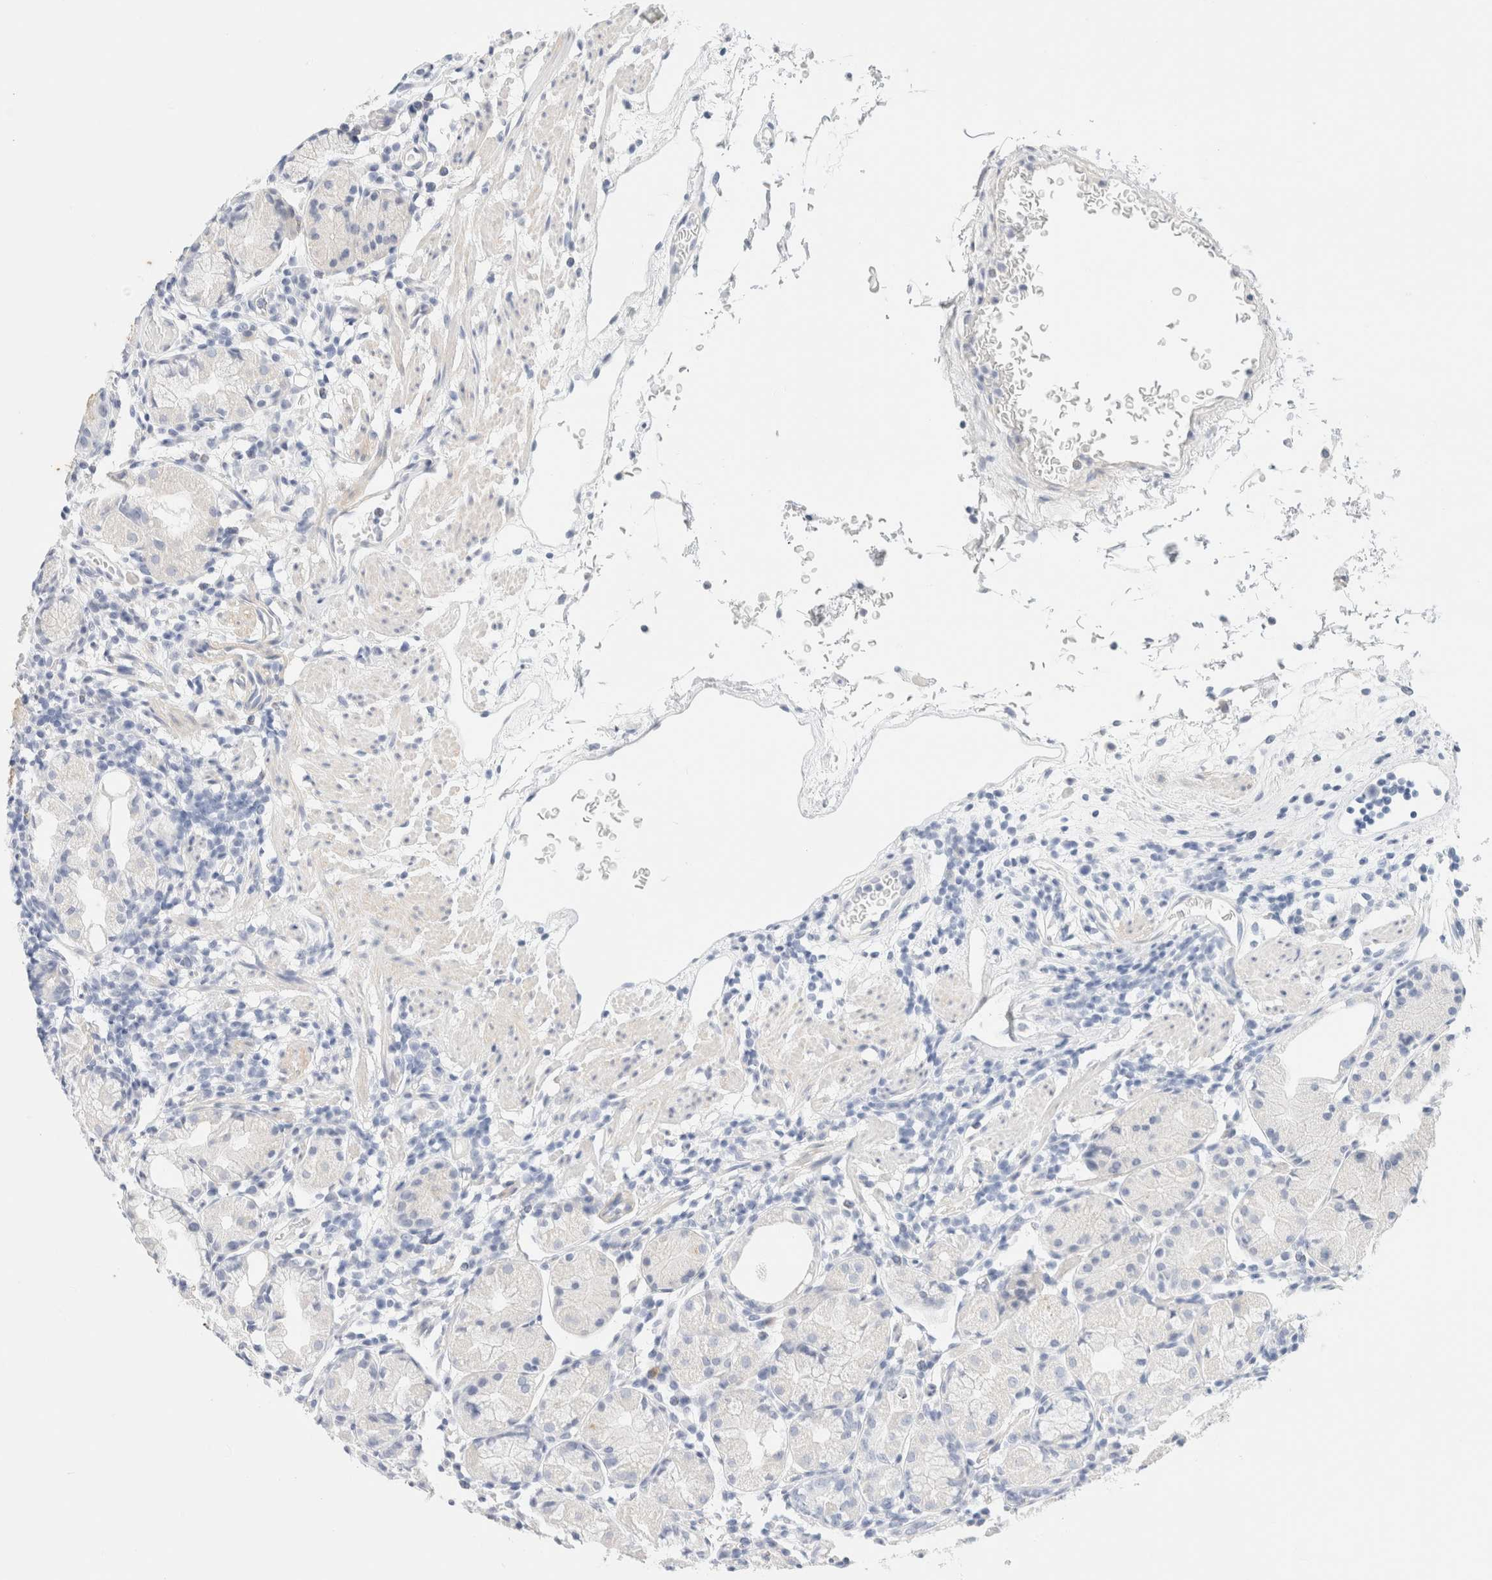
{"staining": {"intensity": "negative", "quantity": "none", "location": "none"}, "tissue": "stomach", "cell_type": "Glandular cells", "image_type": "normal", "snomed": [{"axis": "morphology", "description": "Normal tissue, NOS"}, {"axis": "topography", "description": "Stomach"}, {"axis": "topography", "description": "Stomach, lower"}], "caption": "This is a photomicrograph of IHC staining of unremarkable stomach, which shows no staining in glandular cells.", "gene": "DPYS", "patient": {"sex": "female", "age": 75}}